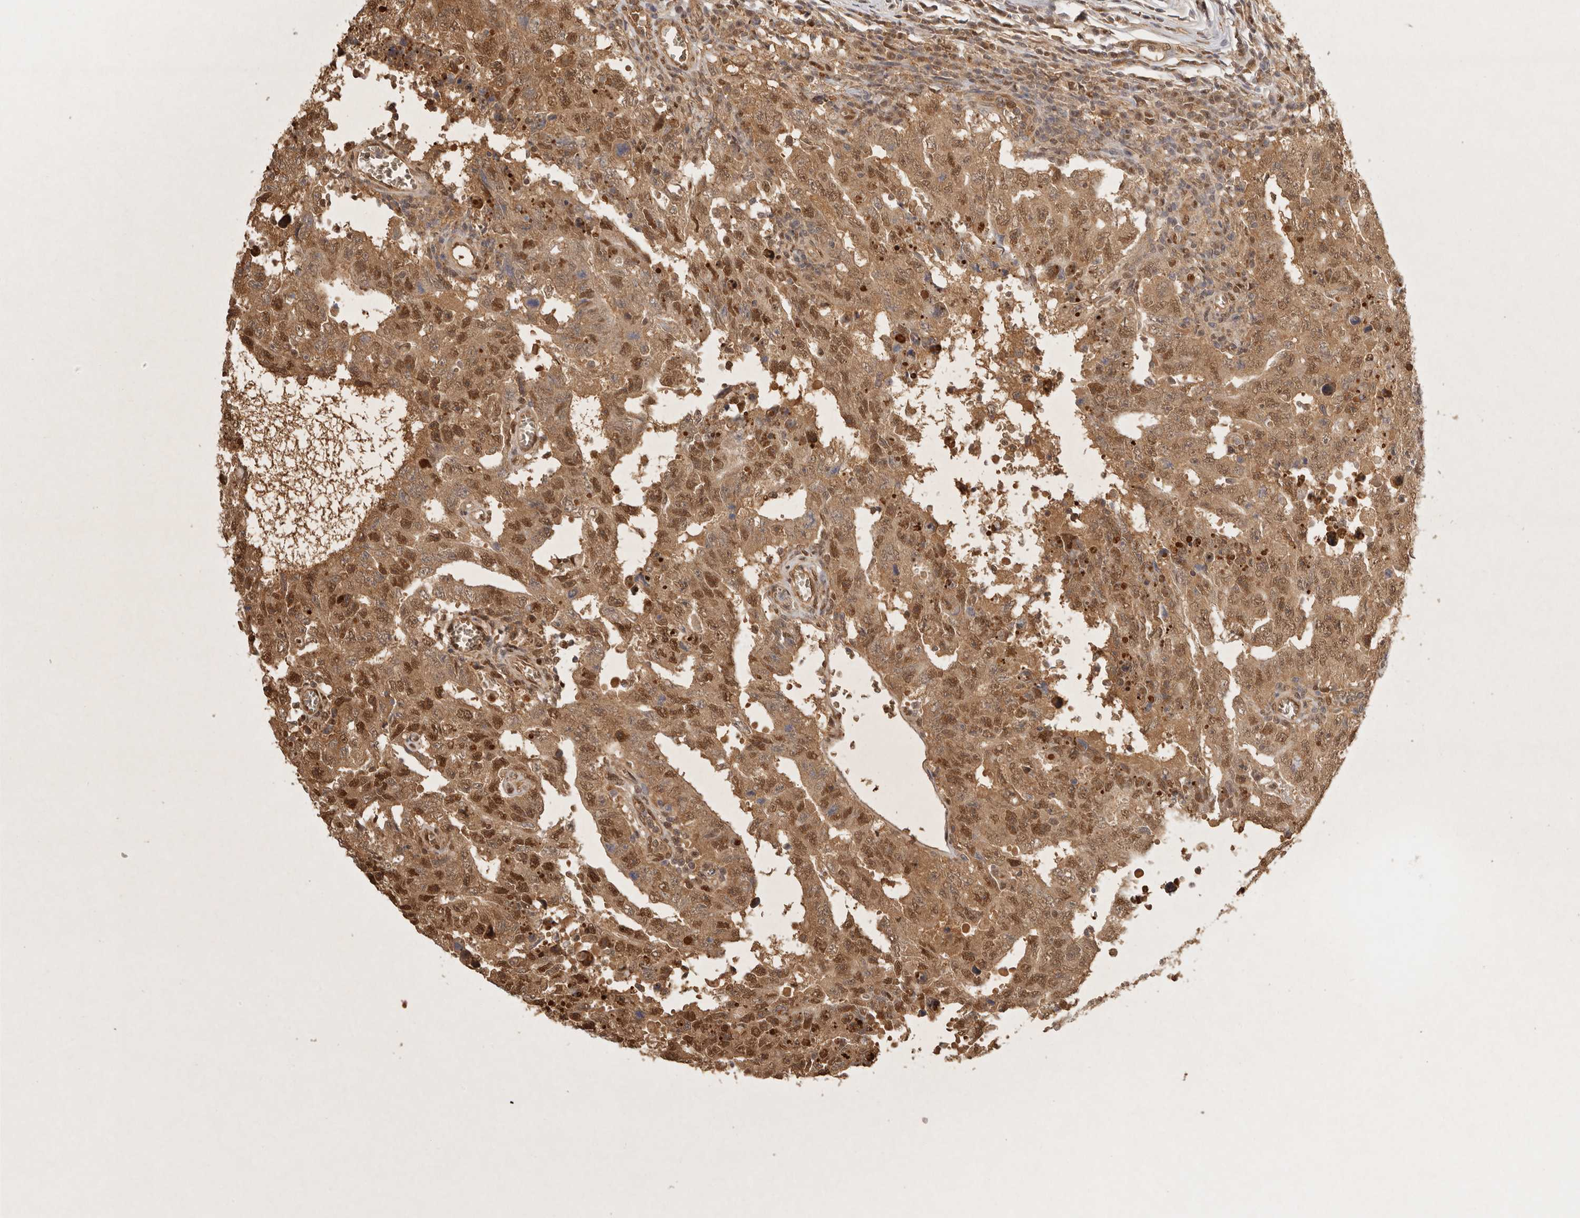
{"staining": {"intensity": "strong", "quantity": ">75%", "location": "cytoplasmic/membranous,nuclear"}, "tissue": "testis cancer", "cell_type": "Tumor cells", "image_type": "cancer", "snomed": [{"axis": "morphology", "description": "Carcinoma, Embryonal, NOS"}, {"axis": "topography", "description": "Testis"}], "caption": "Testis cancer stained for a protein (brown) demonstrates strong cytoplasmic/membranous and nuclear positive staining in about >75% of tumor cells.", "gene": "PSMA5", "patient": {"sex": "male", "age": 26}}